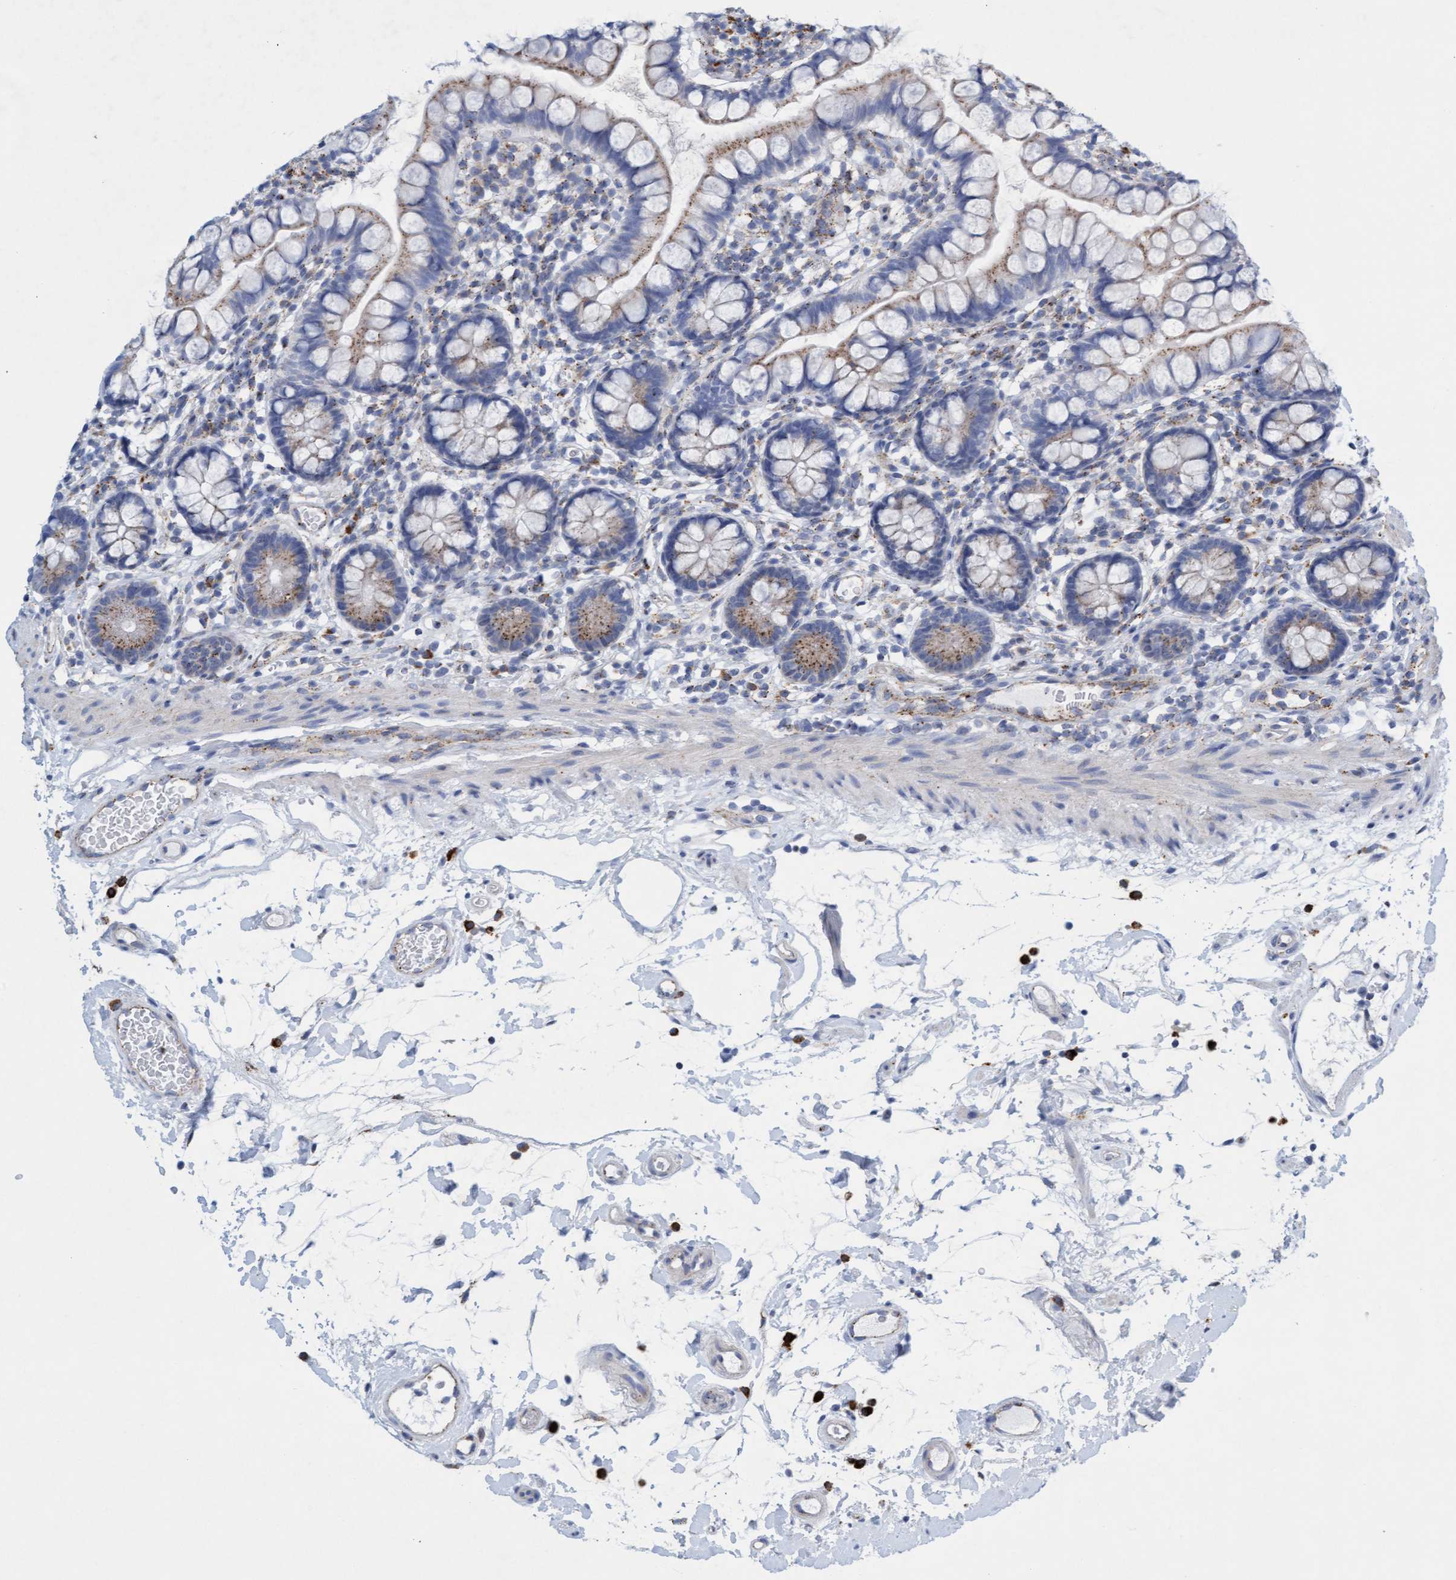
{"staining": {"intensity": "moderate", "quantity": "25%-75%", "location": "cytoplasmic/membranous"}, "tissue": "small intestine", "cell_type": "Glandular cells", "image_type": "normal", "snomed": [{"axis": "morphology", "description": "Normal tissue, NOS"}, {"axis": "topography", "description": "Small intestine"}], "caption": "Human small intestine stained for a protein (brown) demonstrates moderate cytoplasmic/membranous positive positivity in about 25%-75% of glandular cells.", "gene": "SGSH", "patient": {"sex": "female", "age": 84}}